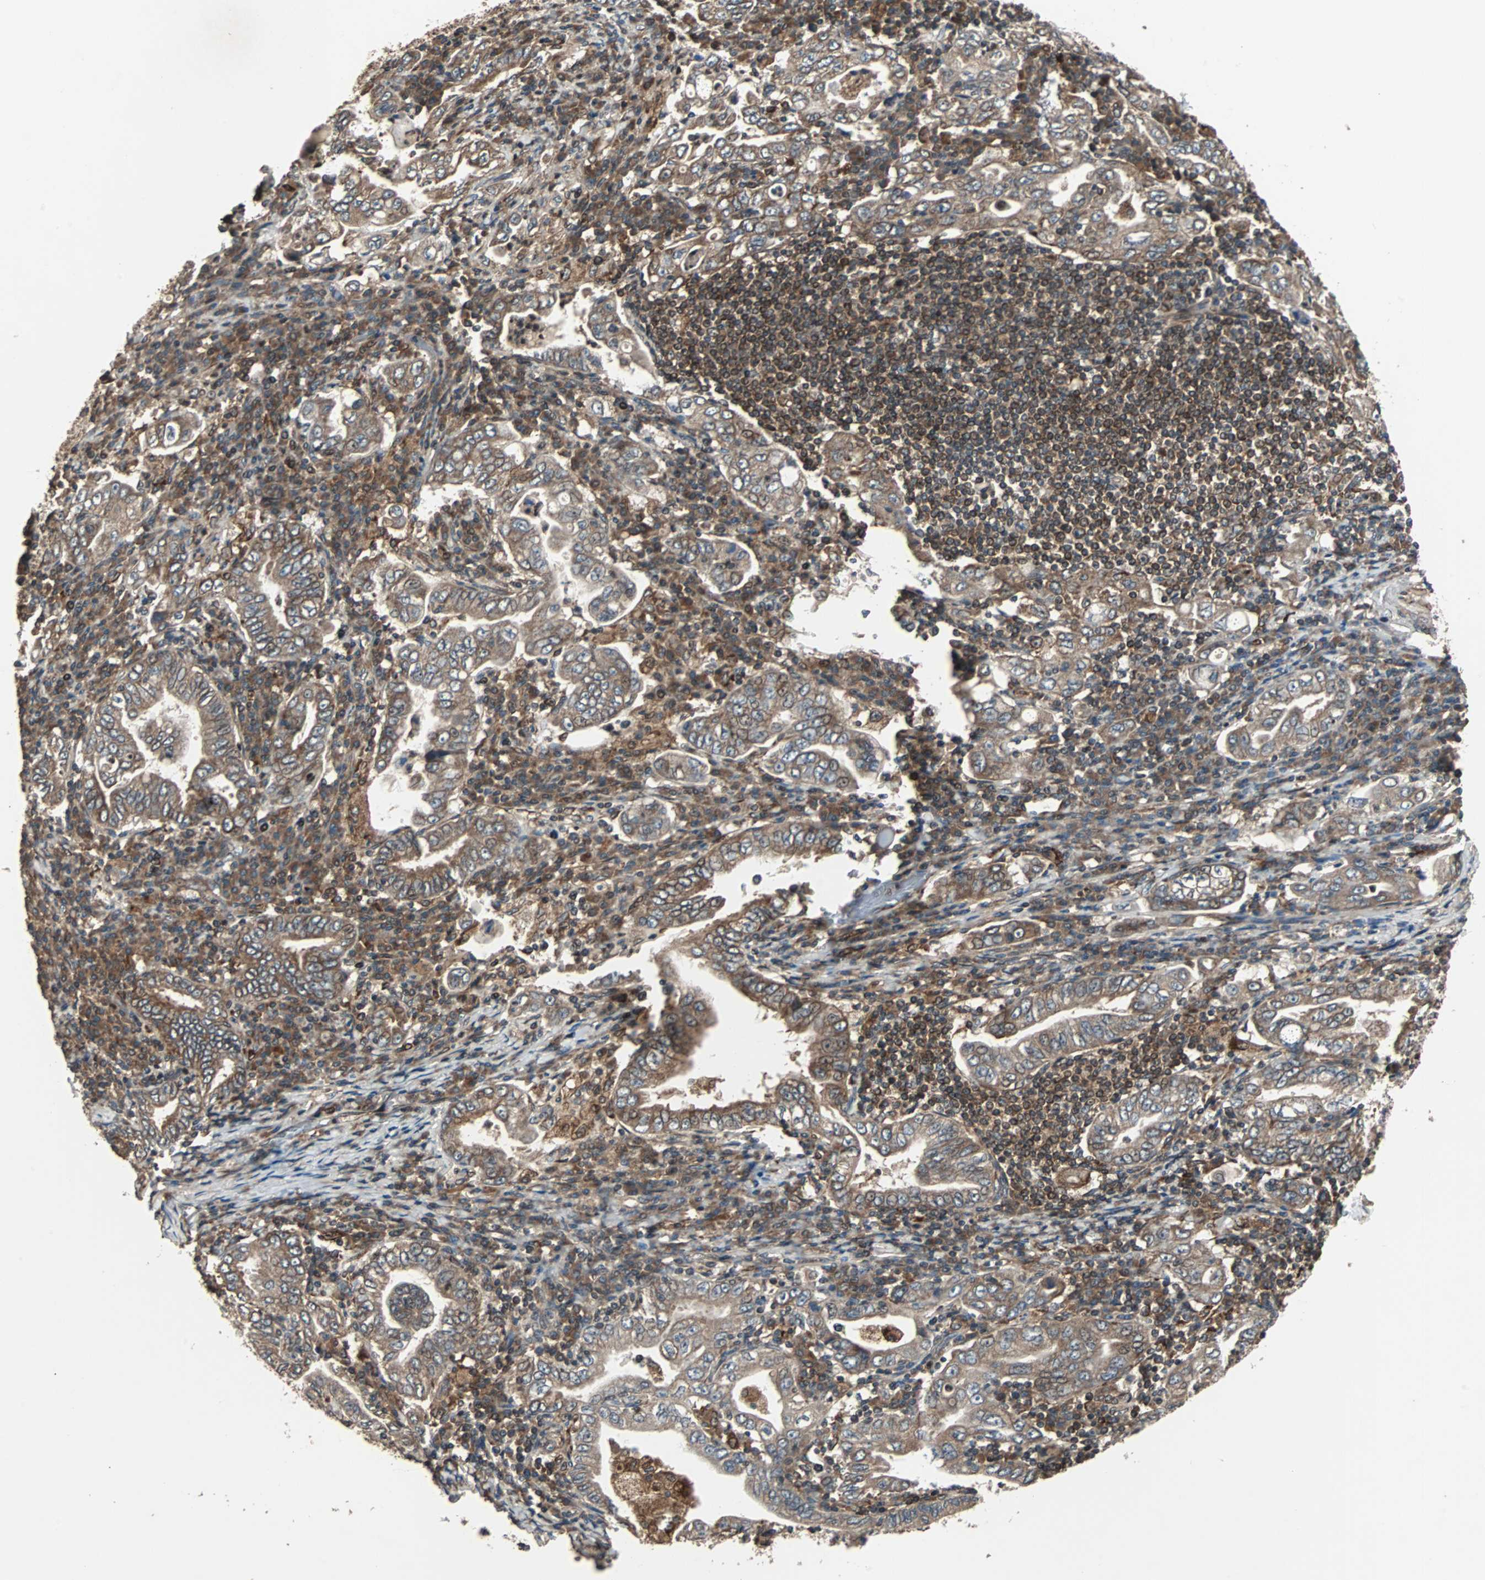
{"staining": {"intensity": "moderate", "quantity": ">75%", "location": "cytoplasmic/membranous"}, "tissue": "stomach cancer", "cell_type": "Tumor cells", "image_type": "cancer", "snomed": [{"axis": "morphology", "description": "Normal tissue, NOS"}, {"axis": "morphology", "description": "Adenocarcinoma, NOS"}, {"axis": "topography", "description": "Esophagus"}, {"axis": "topography", "description": "Stomach, upper"}, {"axis": "topography", "description": "Peripheral nerve tissue"}], "caption": "Approximately >75% of tumor cells in human stomach cancer (adenocarcinoma) reveal moderate cytoplasmic/membranous protein positivity as visualized by brown immunohistochemical staining.", "gene": "RAB7A", "patient": {"sex": "male", "age": 62}}